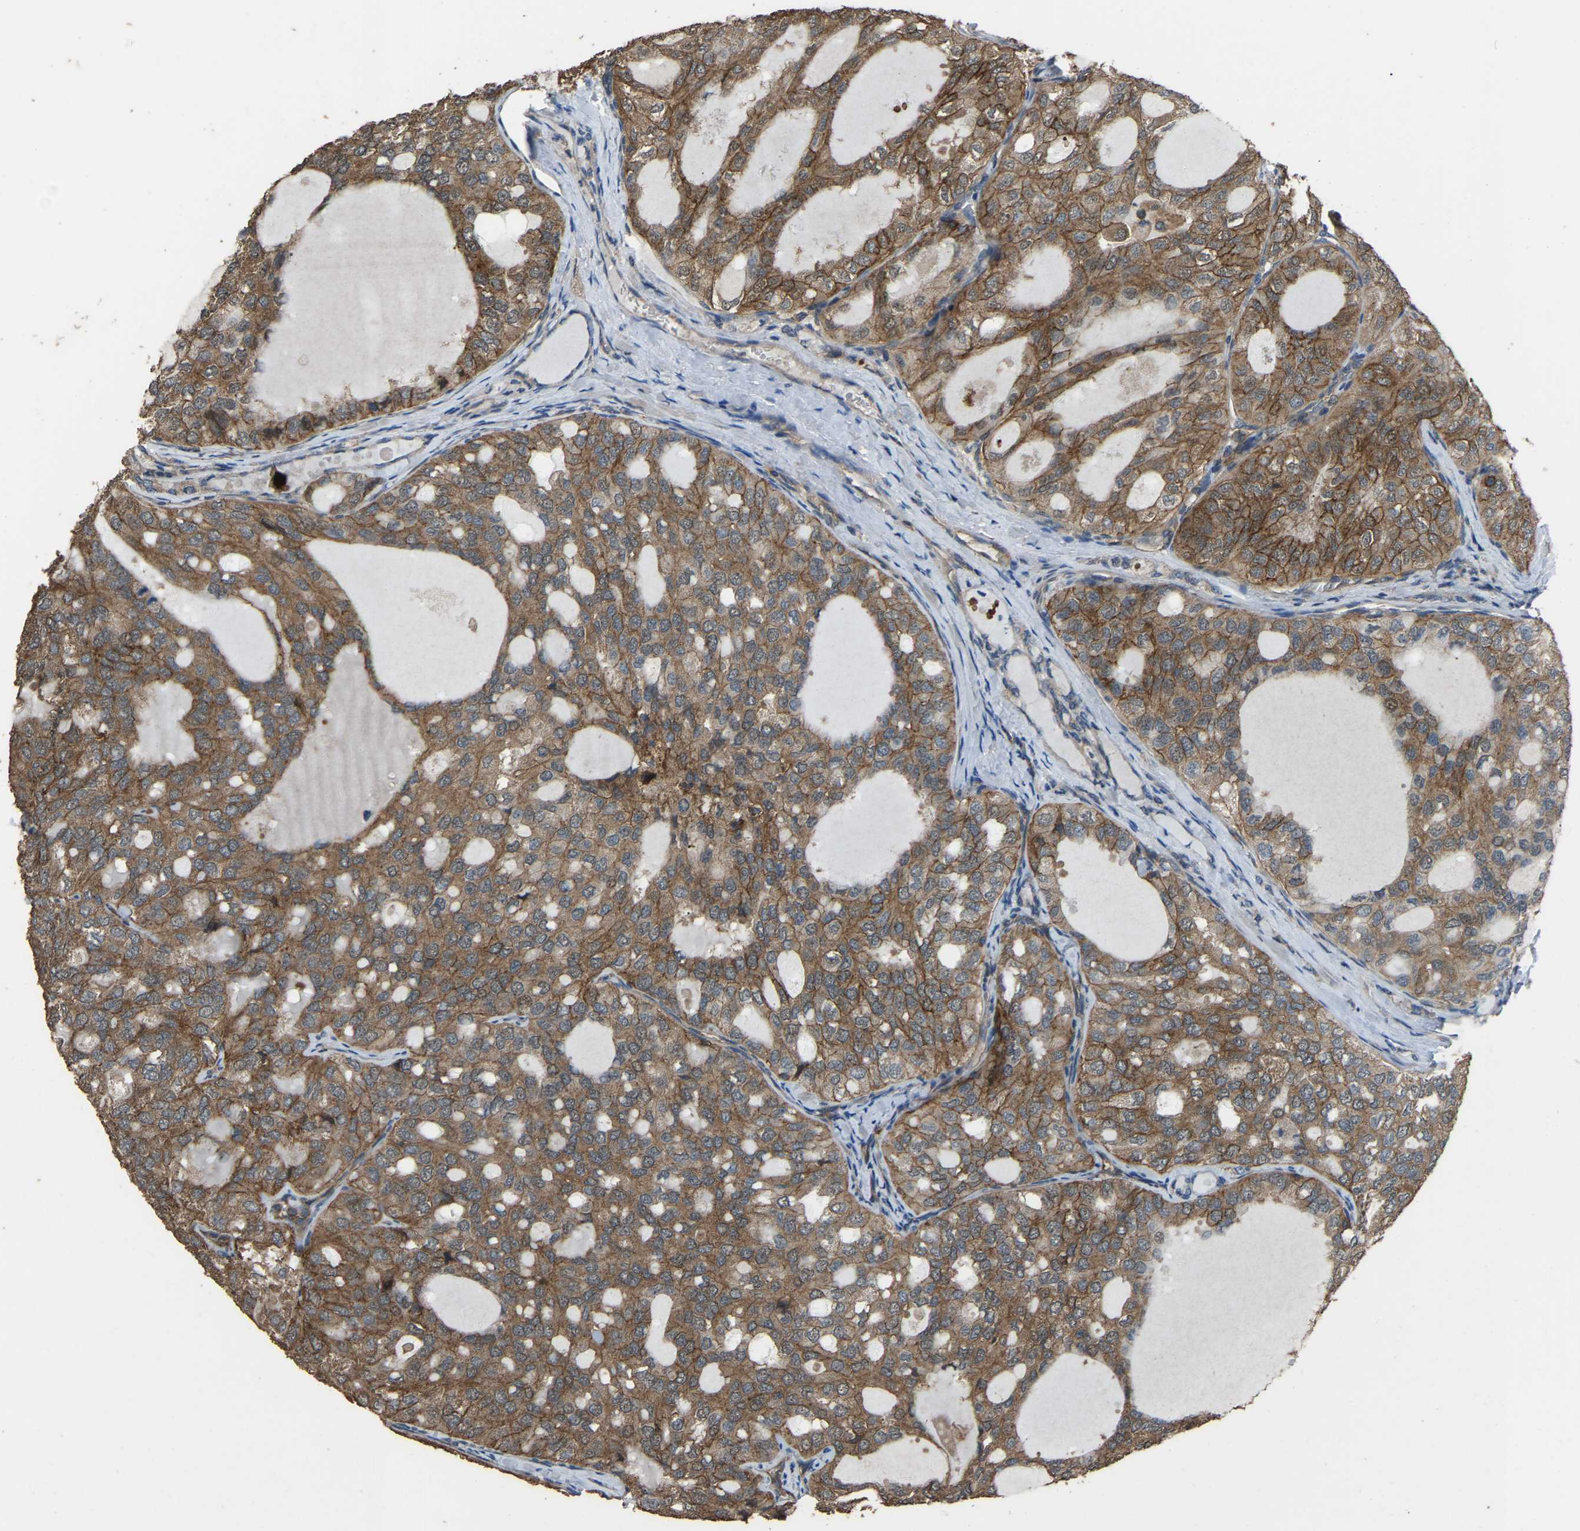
{"staining": {"intensity": "moderate", "quantity": ">75%", "location": "cytoplasmic/membranous"}, "tissue": "thyroid cancer", "cell_type": "Tumor cells", "image_type": "cancer", "snomed": [{"axis": "morphology", "description": "Follicular adenoma carcinoma, NOS"}, {"axis": "topography", "description": "Thyroid gland"}], "caption": "An immunohistochemistry (IHC) photomicrograph of neoplastic tissue is shown. Protein staining in brown shows moderate cytoplasmic/membranous positivity in thyroid cancer within tumor cells. Immunohistochemistry (ihc) stains the protein in brown and the nuclei are stained blue.", "gene": "SLC4A2", "patient": {"sex": "male", "age": 75}}